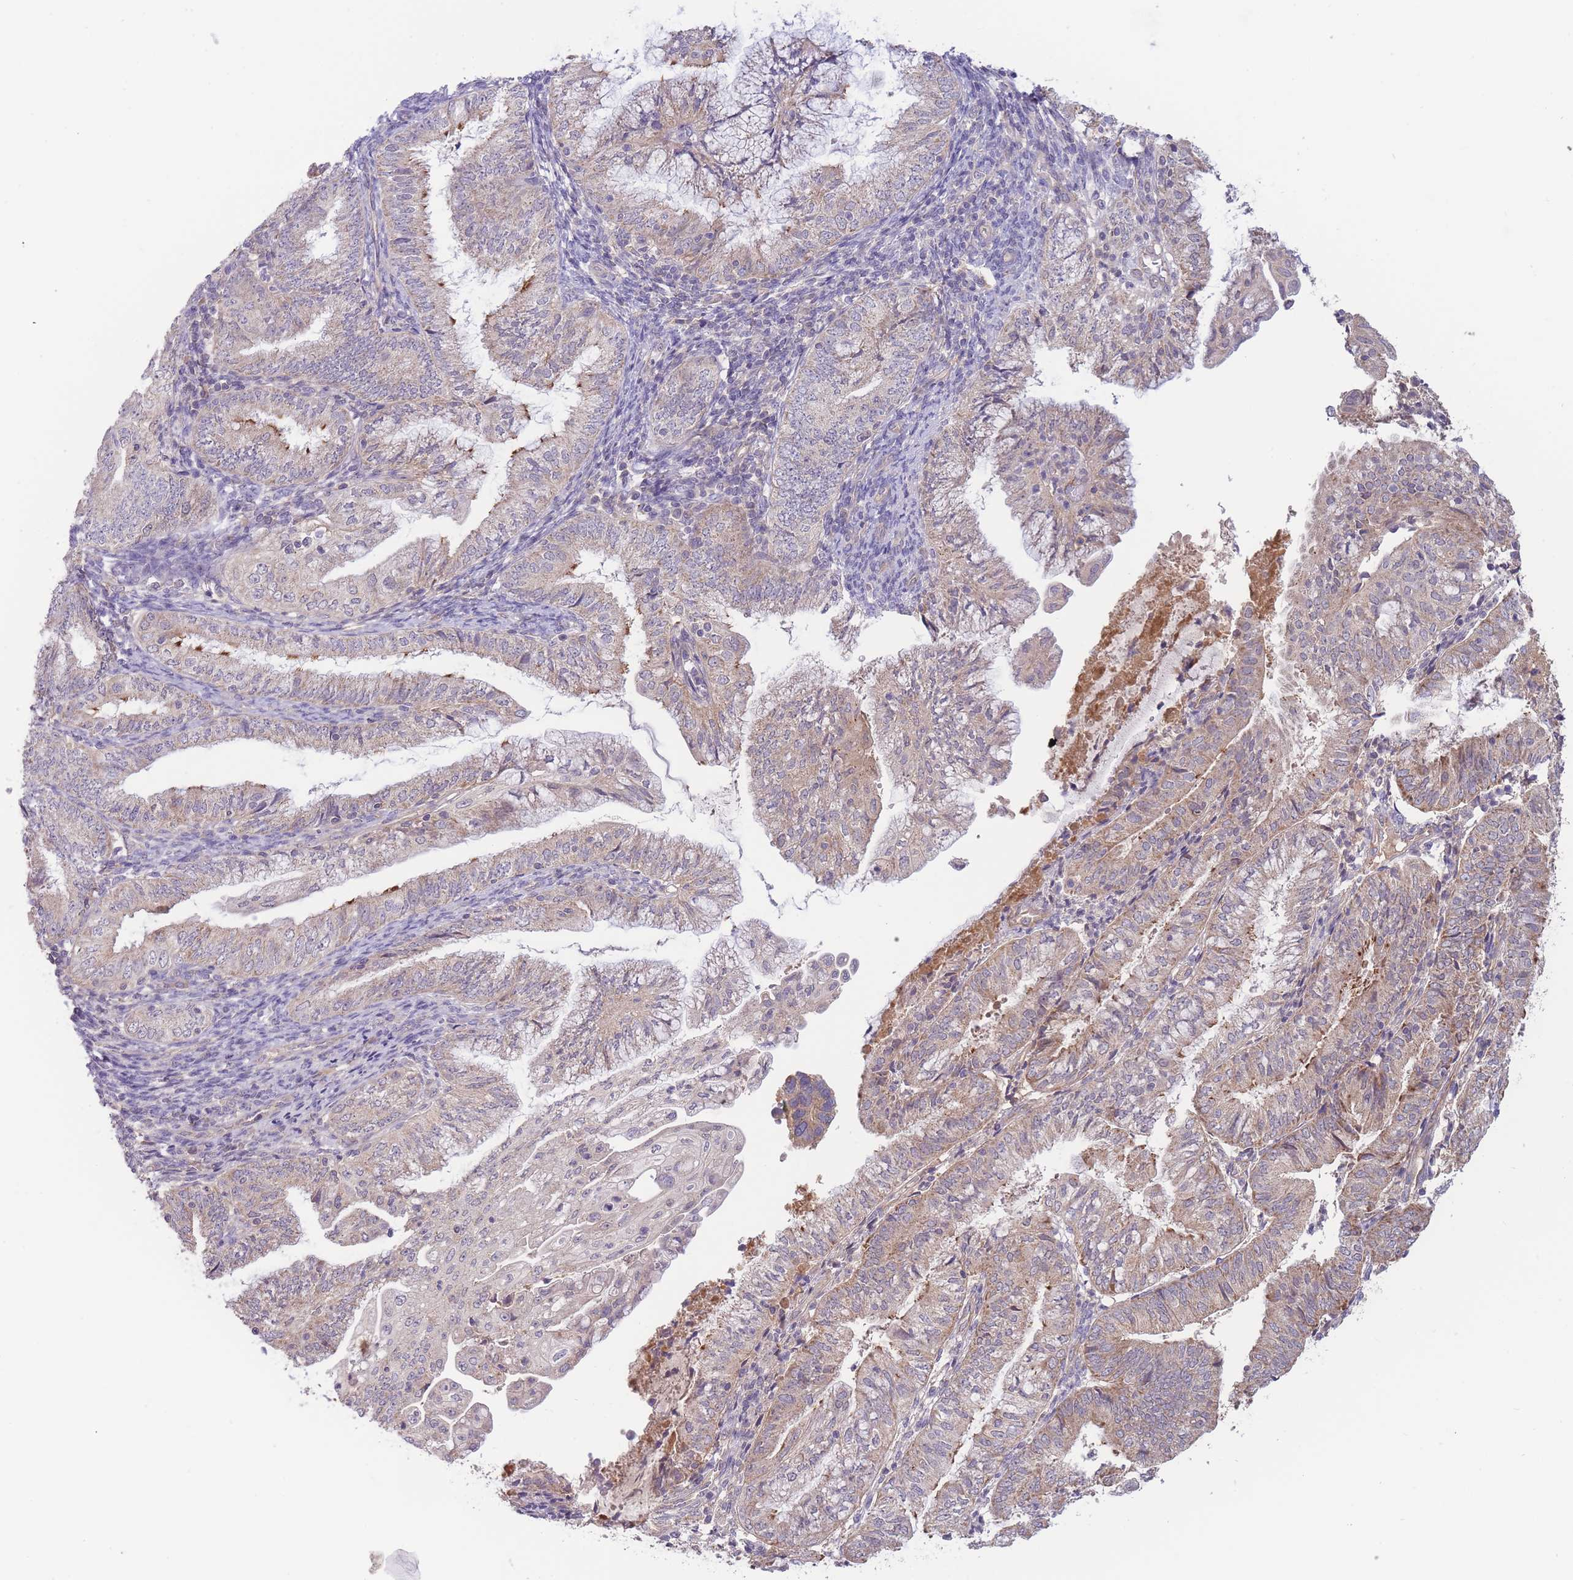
{"staining": {"intensity": "moderate", "quantity": "<25%", "location": "cytoplasmic/membranous"}, "tissue": "endometrial cancer", "cell_type": "Tumor cells", "image_type": "cancer", "snomed": [{"axis": "morphology", "description": "Adenocarcinoma, NOS"}, {"axis": "topography", "description": "Endometrium"}], "caption": "Endometrial adenocarcinoma tissue exhibits moderate cytoplasmic/membranous expression in approximately <25% of tumor cells", "gene": "NDUFAF5", "patient": {"sex": "female", "age": 55}}